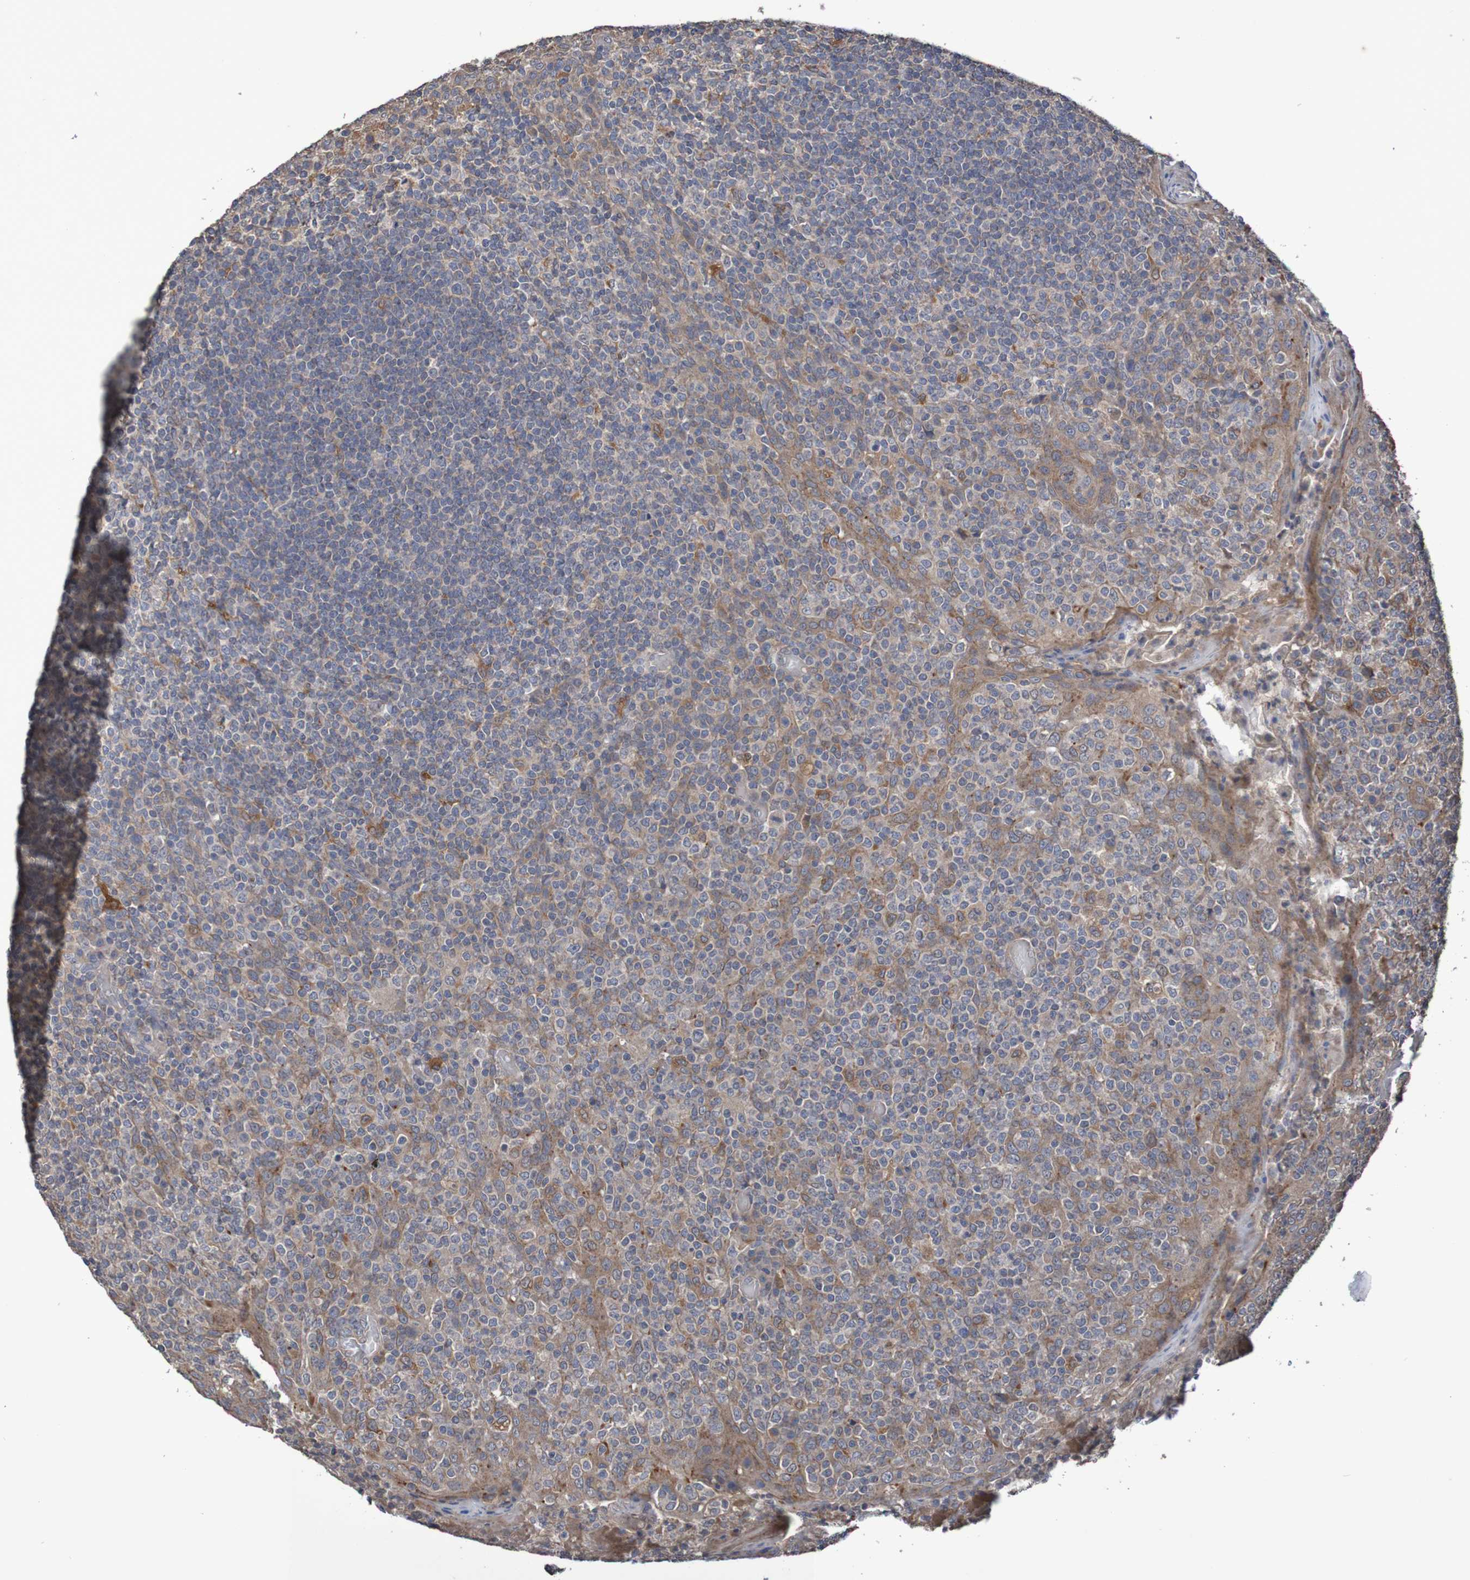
{"staining": {"intensity": "strong", "quantity": "<25%", "location": "cytoplasmic/membranous"}, "tissue": "tonsil", "cell_type": "Germinal center cells", "image_type": "normal", "snomed": [{"axis": "morphology", "description": "Normal tissue, NOS"}, {"axis": "topography", "description": "Tonsil"}], "caption": "Immunohistochemical staining of unremarkable human tonsil displays medium levels of strong cytoplasmic/membranous expression in about <25% of germinal center cells. (Brightfield microscopy of DAB IHC at high magnification).", "gene": "PHYH", "patient": {"sex": "female", "age": 19}}